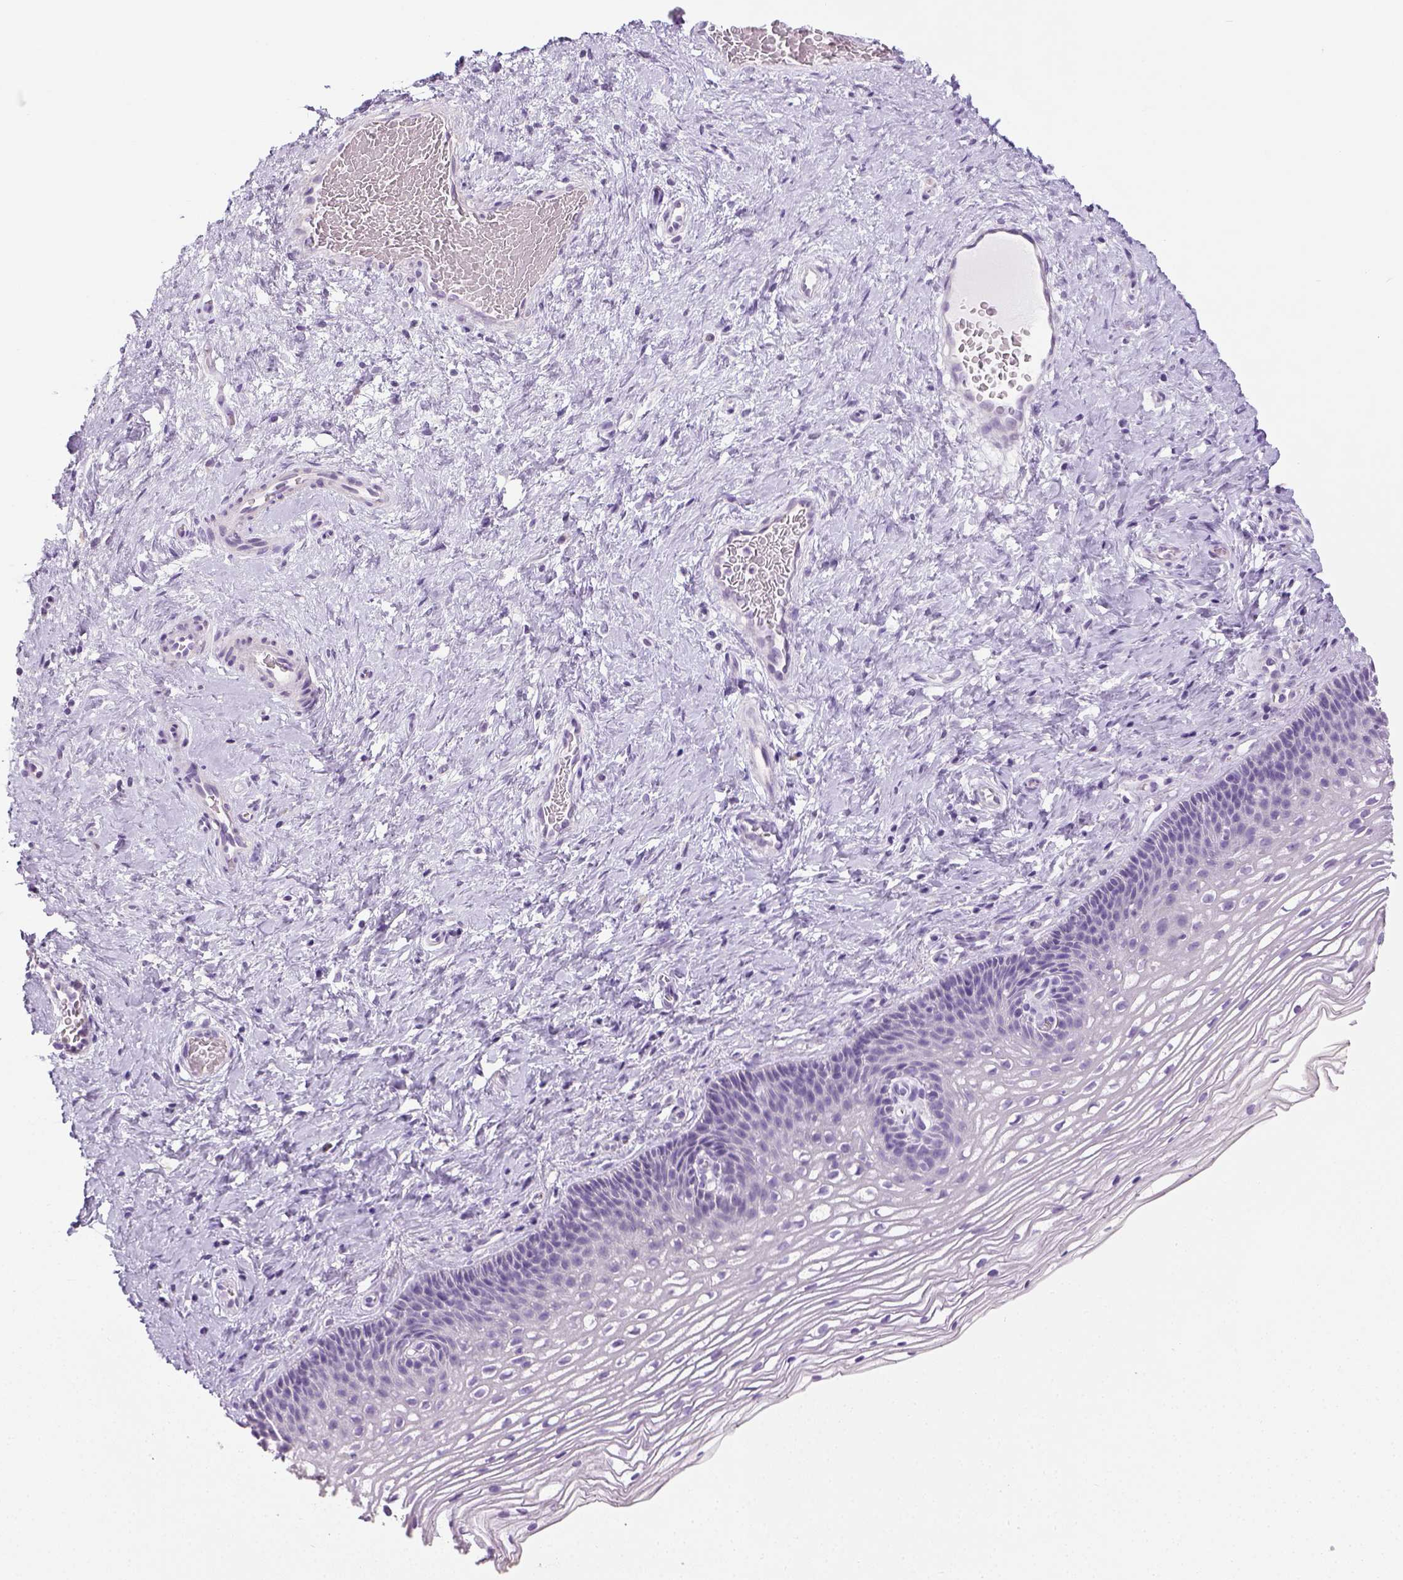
{"staining": {"intensity": "negative", "quantity": "none", "location": "none"}, "tissue": "cervix", "cell_type": "Glandular cells", "image_type": "normal", "snomed": [{"axis": "morphology", "description": "Normal tissue, NOS"}, {"axis": "topography", "description": "Cervix"}], "caption": "Glandular cells are negative for protein expression in unremarkable human cervix. (Immunohistochemistry (ihc), brightfield microscopy, high magnification).", "gene": "LGSN", "patient": {"sex": "female", "age": 34}}